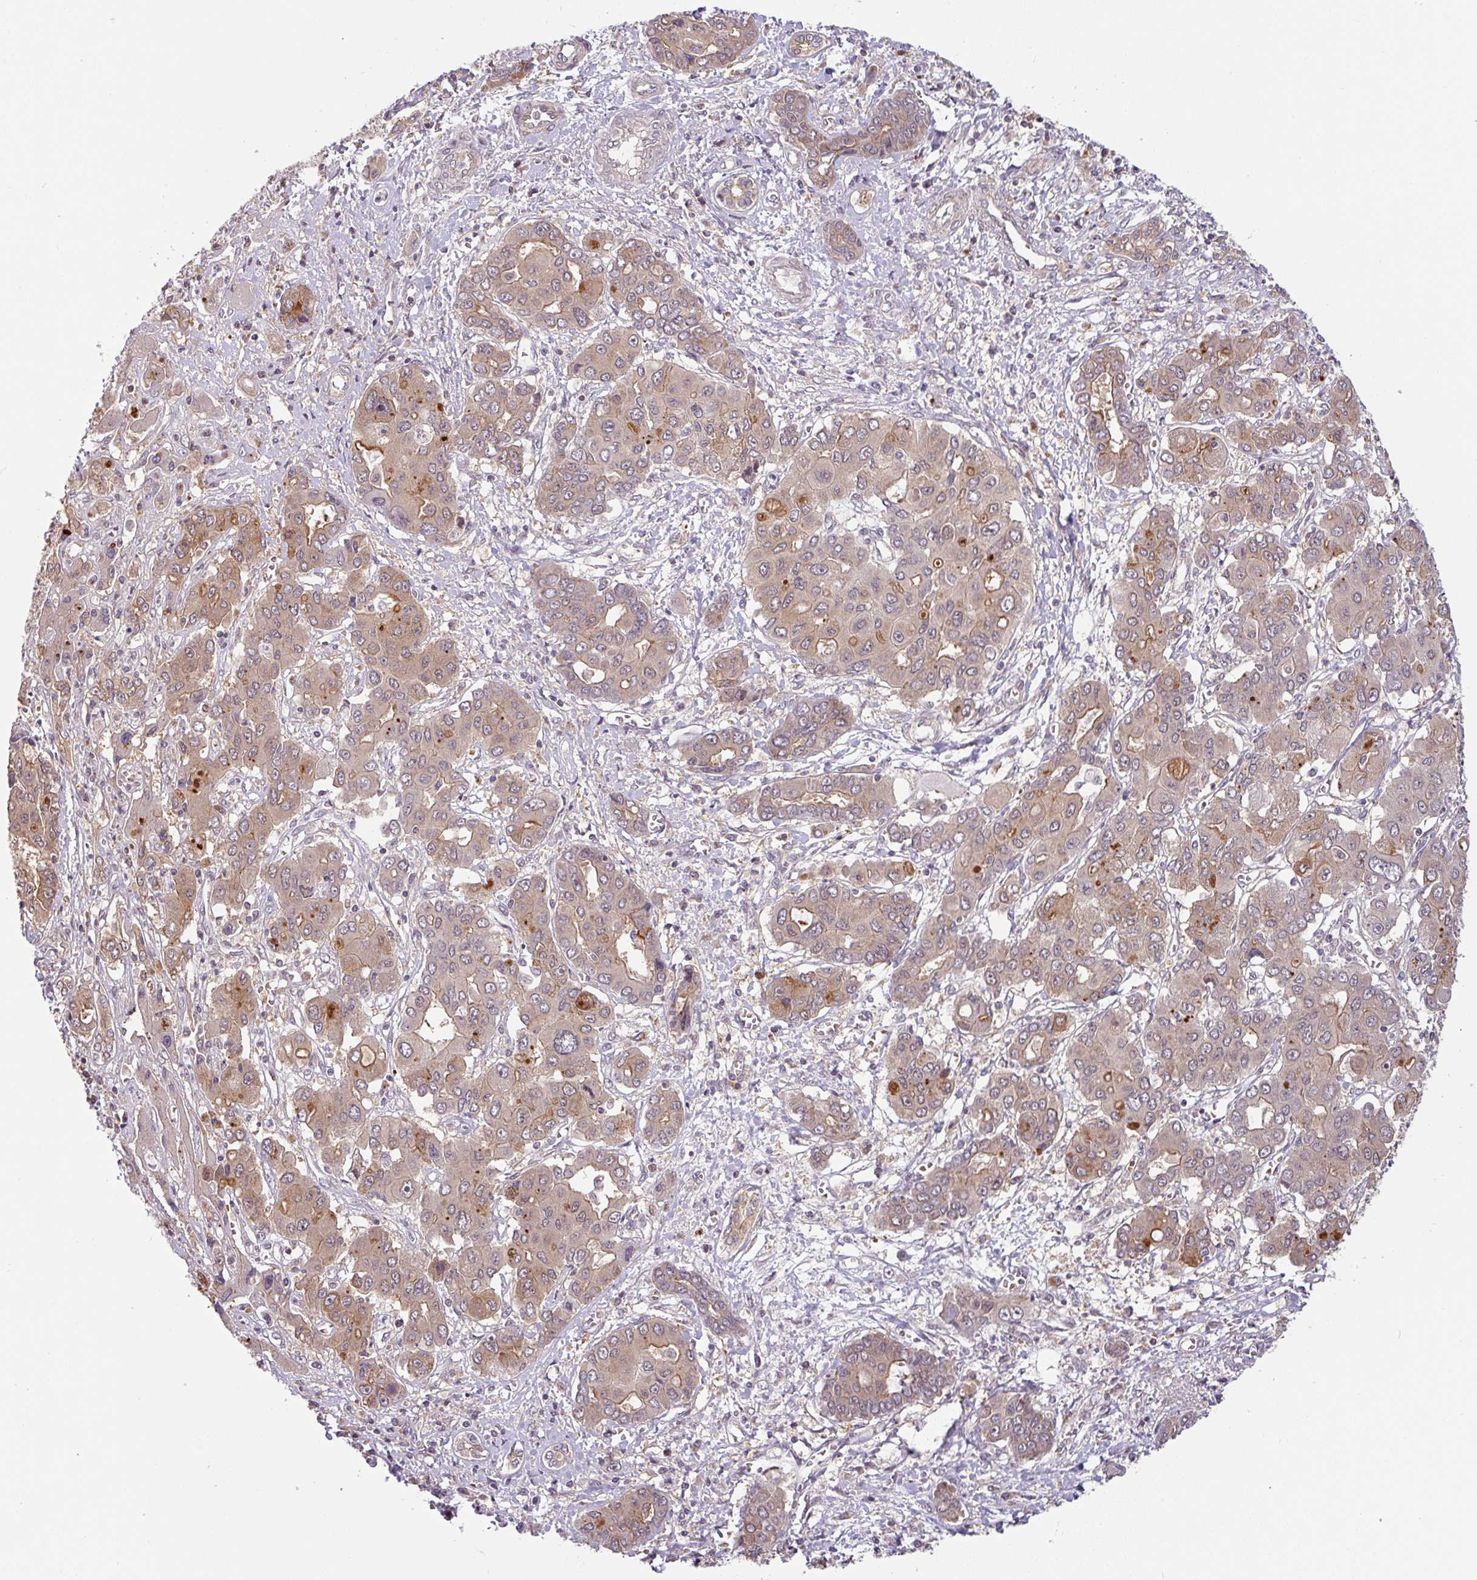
{"staining": {"intensity": "weak", "quantity": "<25%", "location": "cytoplasmic/membranous"}, "tissue": "liver cancer", "cell_type": "Tumor cells", "image_type": "cancer", "snomed": [{"axis": "morphology", "description": "Cholangiocarcinoma"}, {"axis": "topography", "description": "Liver"}], "caption": "The immunohistochemistry micrograph has no significant positivity in tumor cells of cholangiocarcinoma (liver) tissue.", "gene": "SHB", "patient": {"sex": "male", "age": 67}}